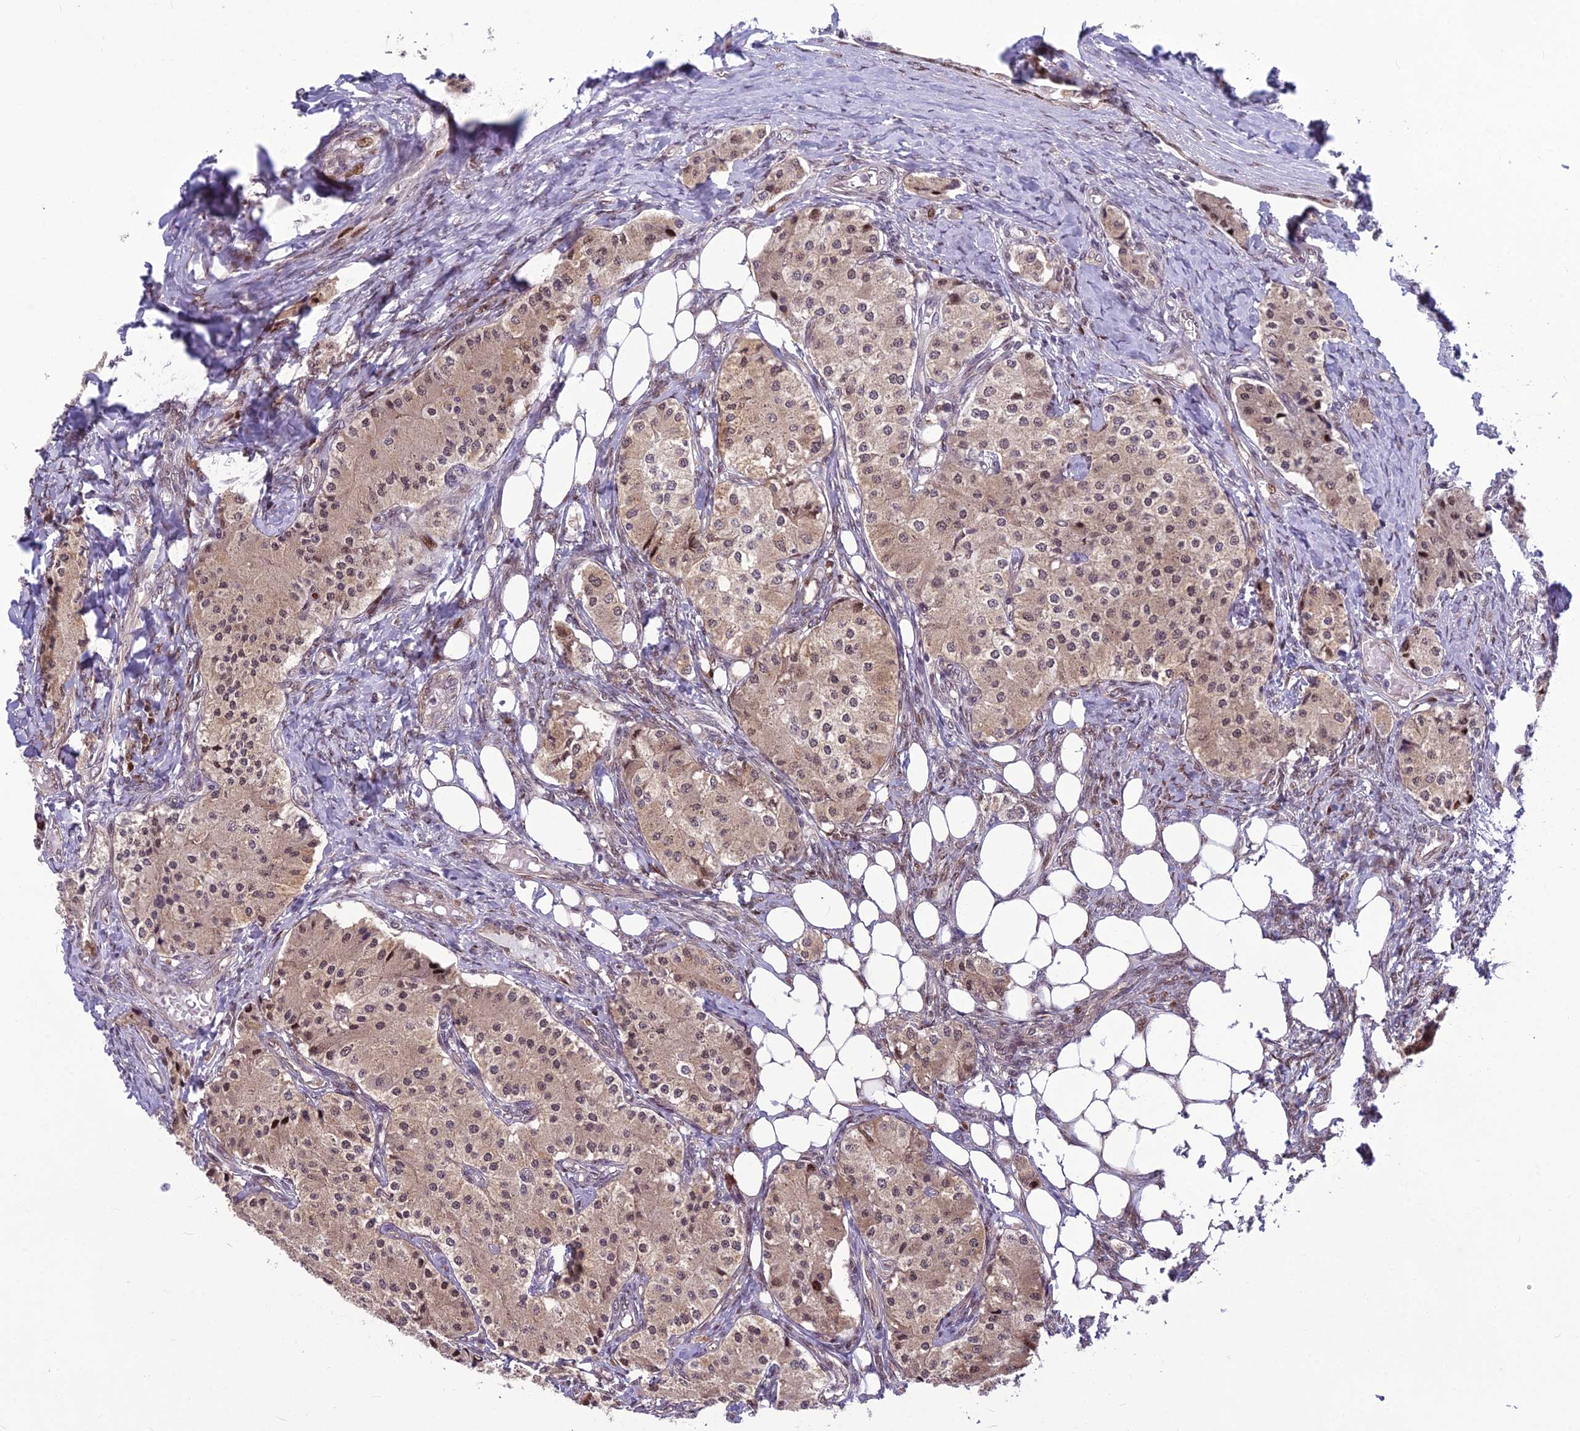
{"staining": {"intensity": "weak", "quantity": ">75%", "location": "cytoplasmic/membranous,nuclear"}, "tissue": "carcinoid", "cell_type": "Tumor cells", "image_type": "cancer", "snomed": [{"axis": "morphology", "description": "Carcinoid, malignant, NOS"}, {"axis": "topography", "description": "Colon"}], "caption": "Protein staining displays weak cytoplasmic/membranous and nuclear expression in approximately >75% of tumor cells in malignant carcinoid. The staining was performed using DAB, with brown indicating positive protein expression. Nuclei are stained blue with hematoxylin.", "gene": "AP1M1", "patient": {"sex": "female", "age": 52}}